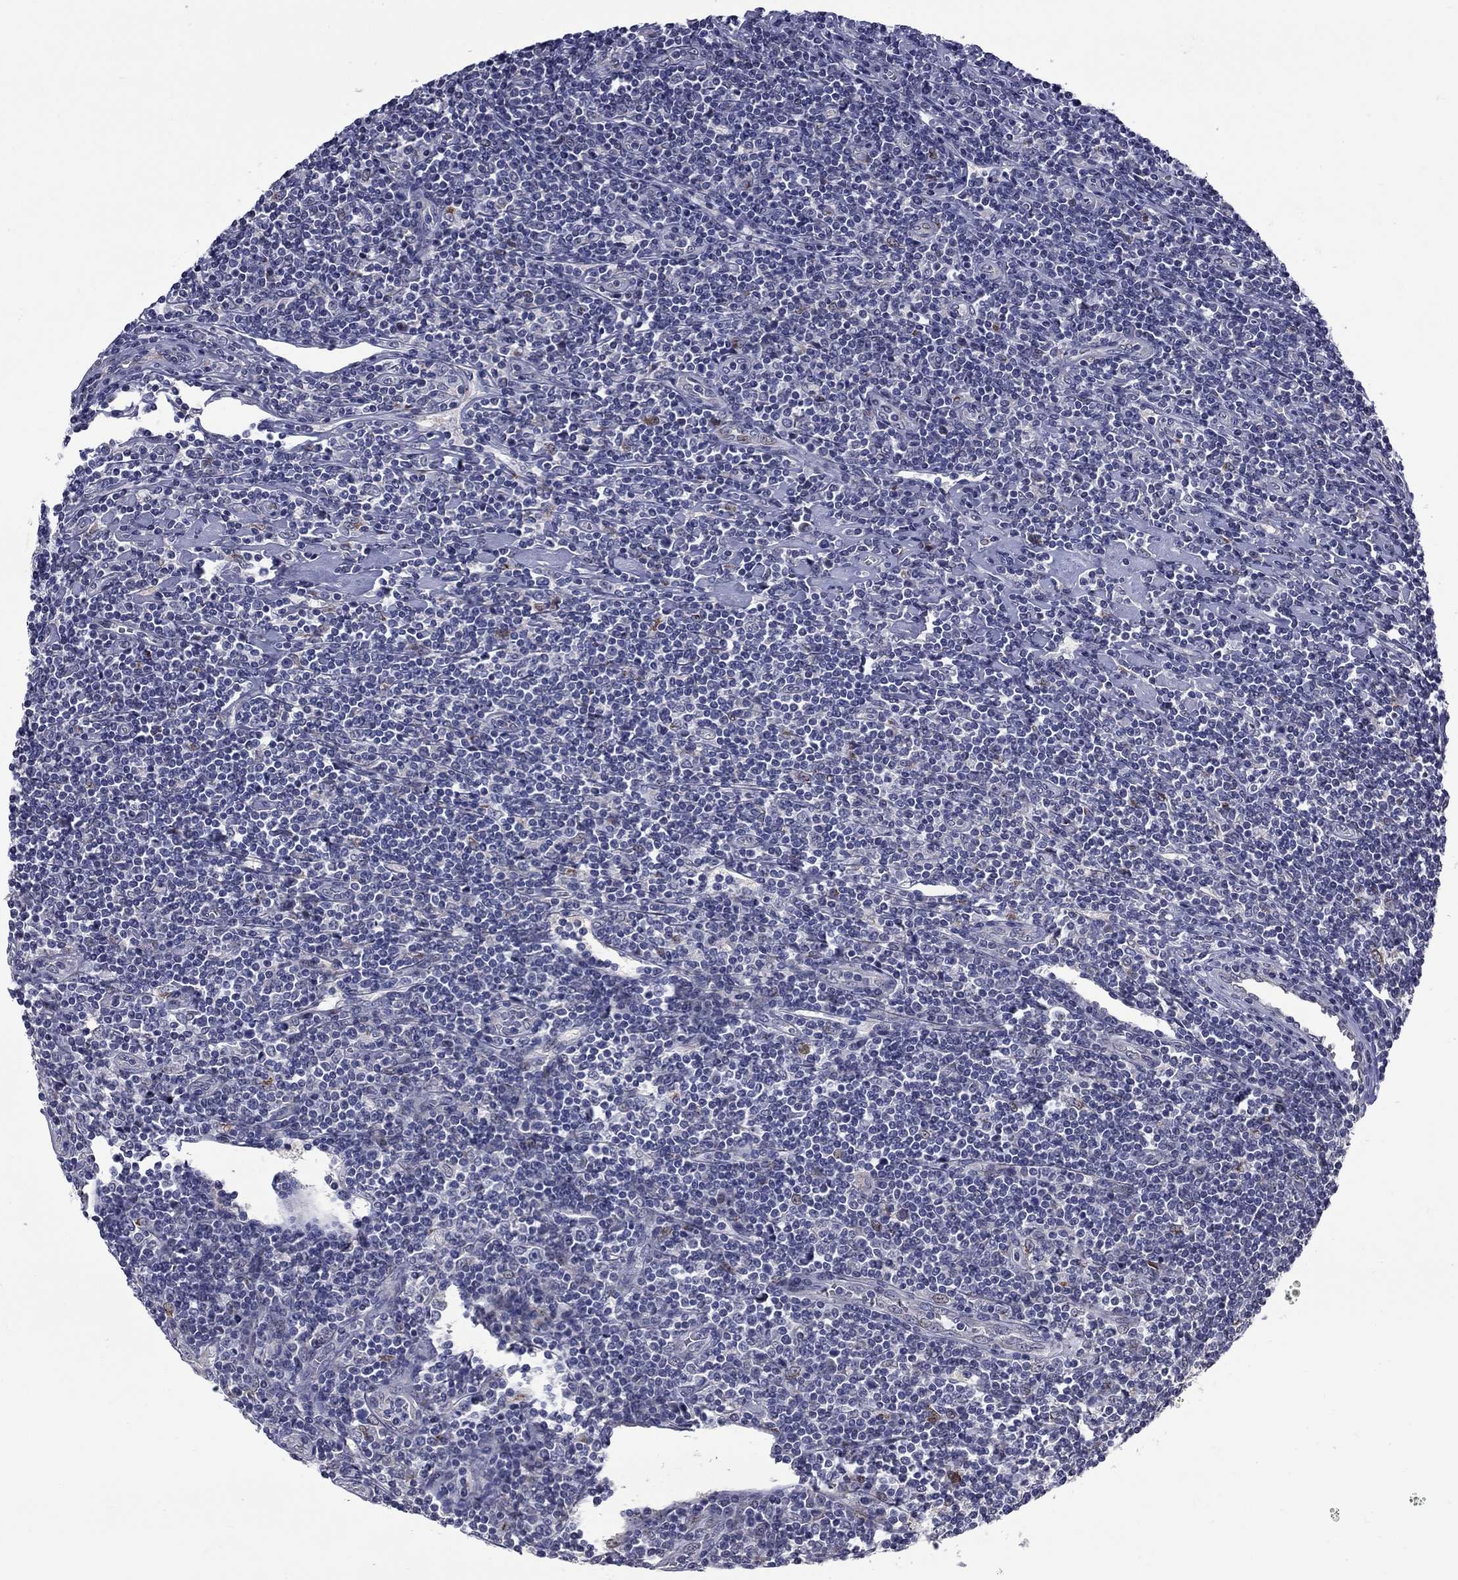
{"staining": {"intensity": "negative", "quantity": "none", "location": "none"}, "tissue": "lymphoma", "cell_type": "Tumor cells", "image_type": "cancer", "snomed": [{"axis": "morphology", "description": "Hodgkin's disease, NOS"}, {"axis": "topography", "description": "Lymph node"}], "caption": "Hodgkin's disease was stained to show a protein in brown. There is no significant positivity in tumor cells.", "gene": "HTR4", "patient": {"sex": "male", "age": 40}}